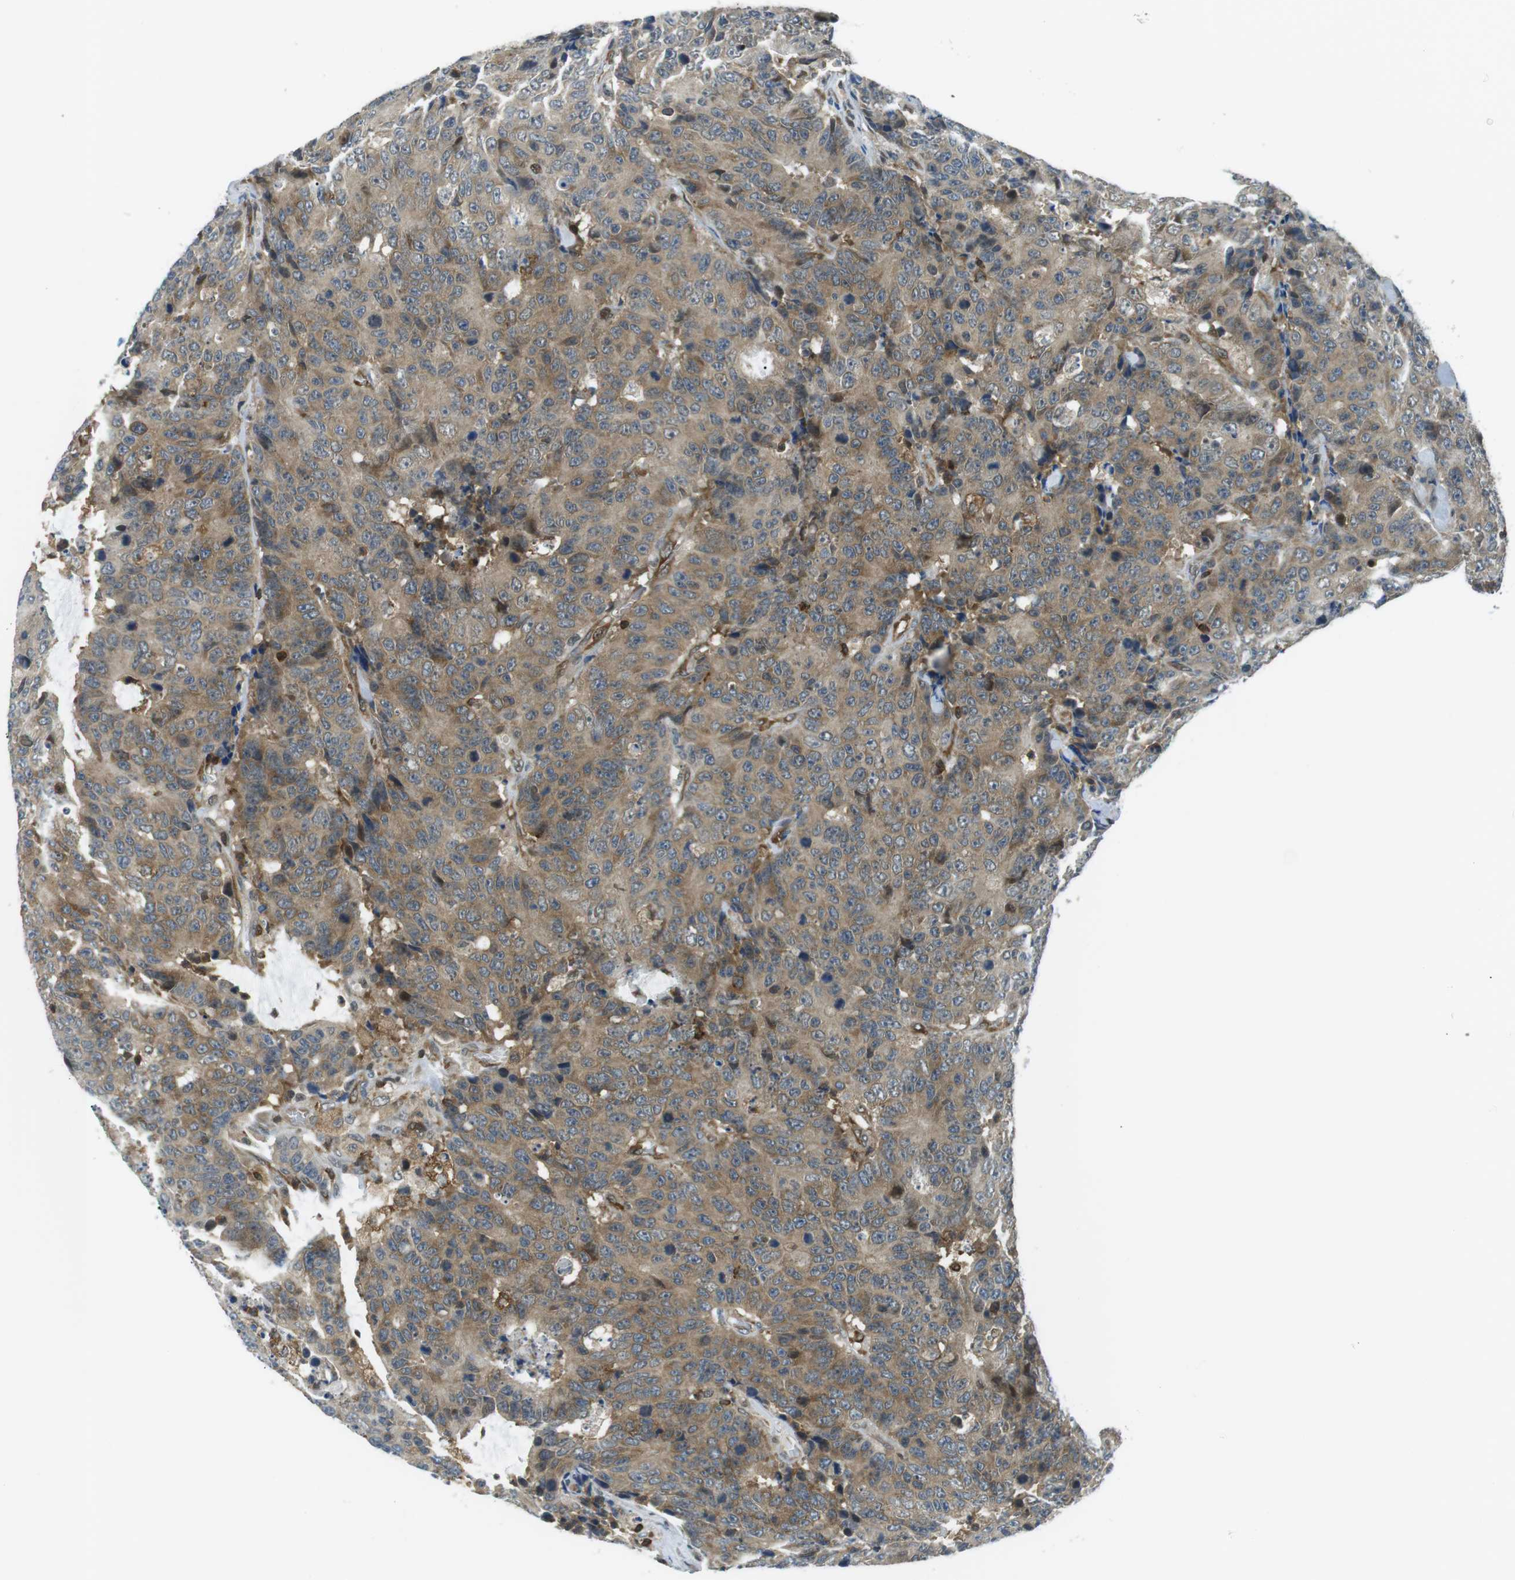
{"staining": {"intensity": "weak", "quantity": ">75%", "location": "cytoplasmic/membranous"}, "tissue": "colorectal cancer", "cell_type": "Tumor cells", "image_type": "cancer", "snomed": [{"axis": "morphology", "description": "Adenocarcinoma, NOS"}, {"axis": "topography", "description": "Colon"}], "caption": "Colorectal cancer (adenocarcinoma) stained for a protein shows weak cytoplasmic/membranous positivity in tumor cells.", "gene": "STK10", "patient": {"sex": "female", "age": 86}}